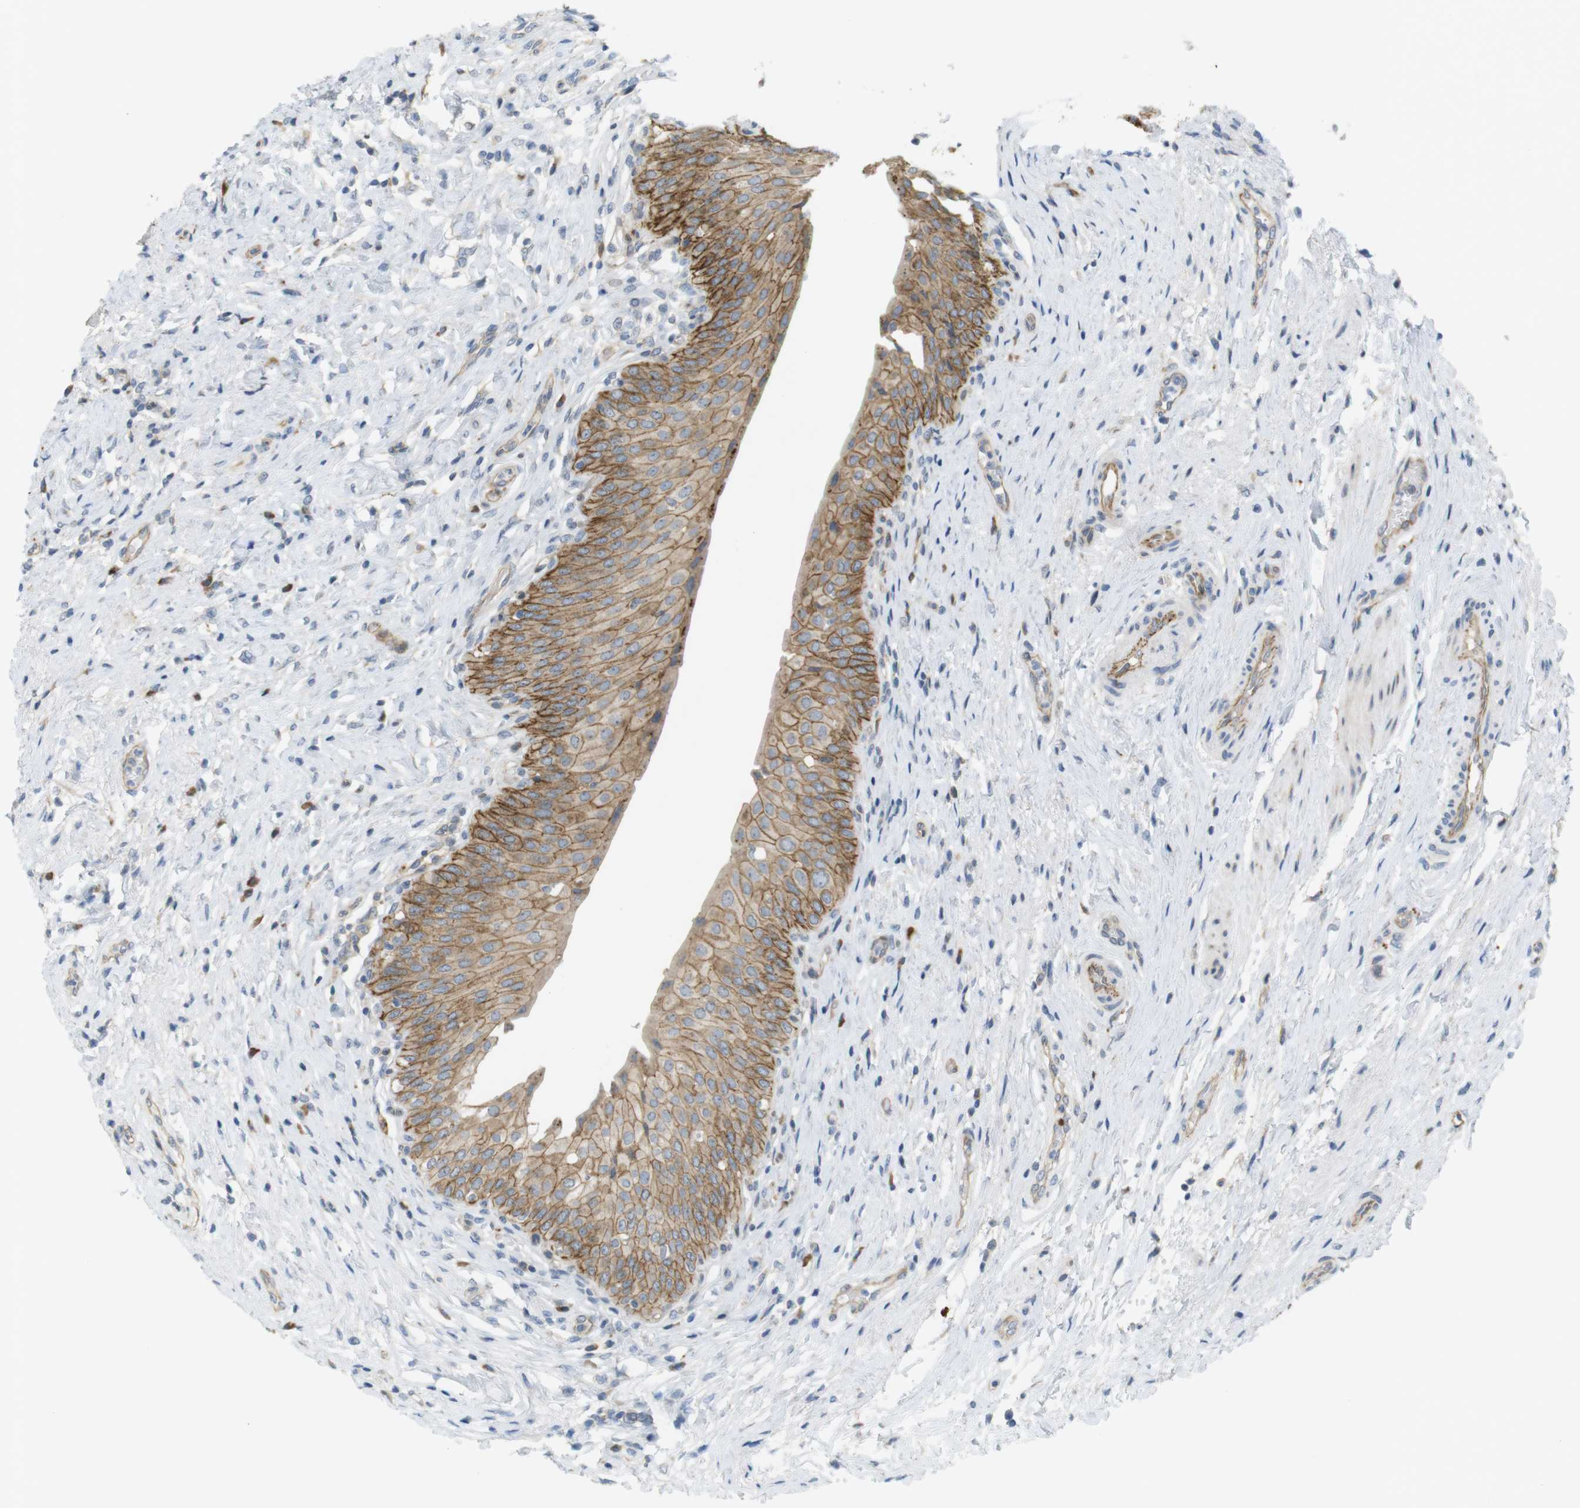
{"staining": {"intensity": "moderate", "quantity": ">75%", "location": "cytoplasmic/membranous"}, "tissue": "urinary bladder", "cell_type": "Urothelial cells", "image_type": "normal", "snomed": [{"axis": "morphology", "description": "Normal tissue, NOS"}, {"axis": "morphology", "description": "Urothelial carcinoma, High grade"}, {"axis": "topography", "description": "Urinary bladder"}], "caption": "Immunohistochemistry (DAB) staining of benign urinary bladder displays moderate cytoplasmic/membranous protein expression in about >75% of urothelial cells. Using DAB (3,3'-diaminobenzidine) (brown) and hematoxylin (blue) stains, captured at high magnification using brightfield microscopy.", "gene": "GJC3", "patient": {"sex": "male", "age": 46}}